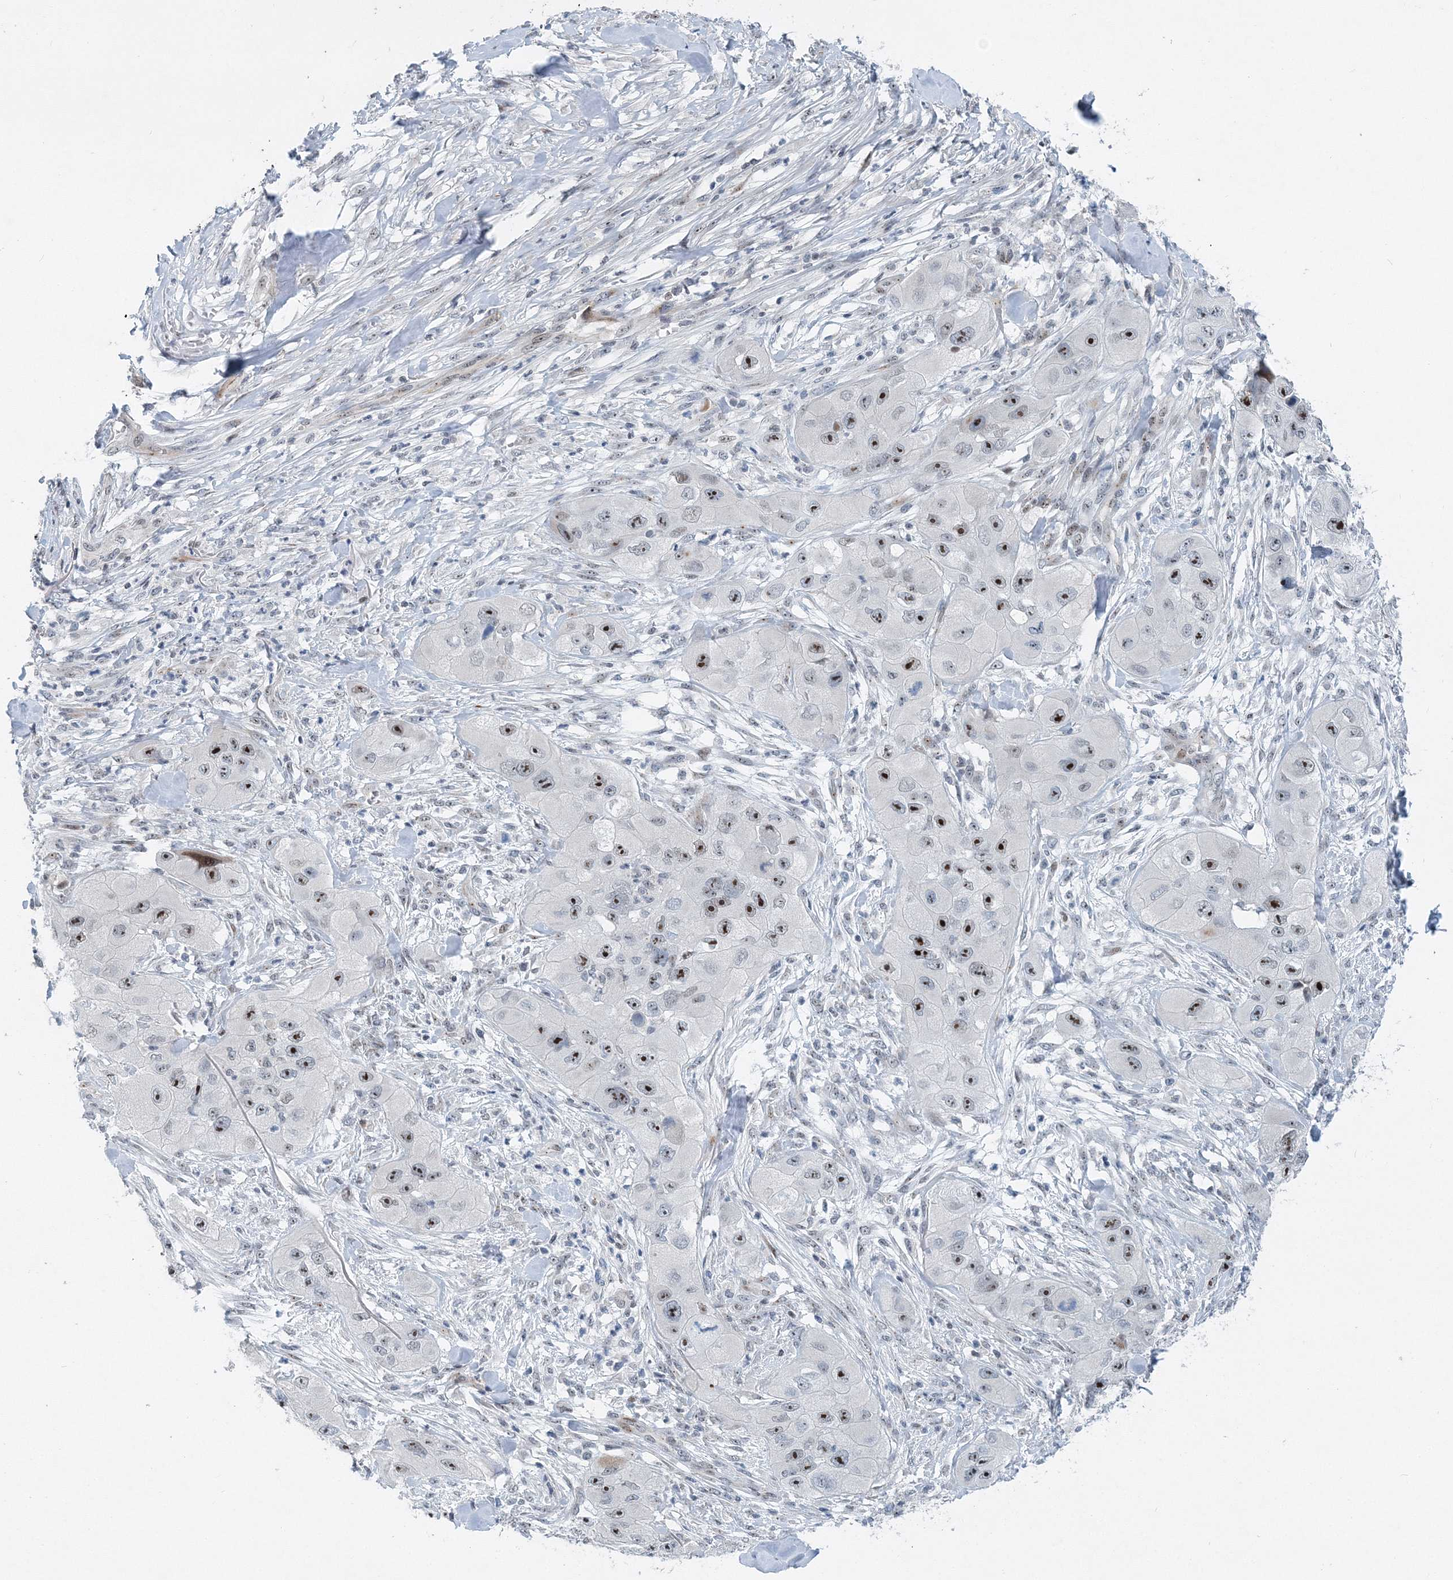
{"staining": {"intensity": "strong", "quantity": "25%-75%", "location": "nuclear"}, "tissue": "skin cancer", "cell_type": "Tumor cells", "image_type": "cancer", "snomed": [{"axis": "morphology", "description": "Squamous cell carcinoma, NOS"}, {"axis": "topography", "description": "Skin"}, {"axis": "topography", "description": "Subcutis"}], "caption": "An immunohistochemistry micrograph of neoplastic tissue is shown. Protein staining in brown labels strong nuclear positivity in squamous cell carcinoma (skin) within tumor cells. (DAB (3,3'-diaminobenzidine) = brown stain, brightfield microscopy at high magnification).", "gene": "UIMC1", "patient": {"sex": "male", "age": 73}}